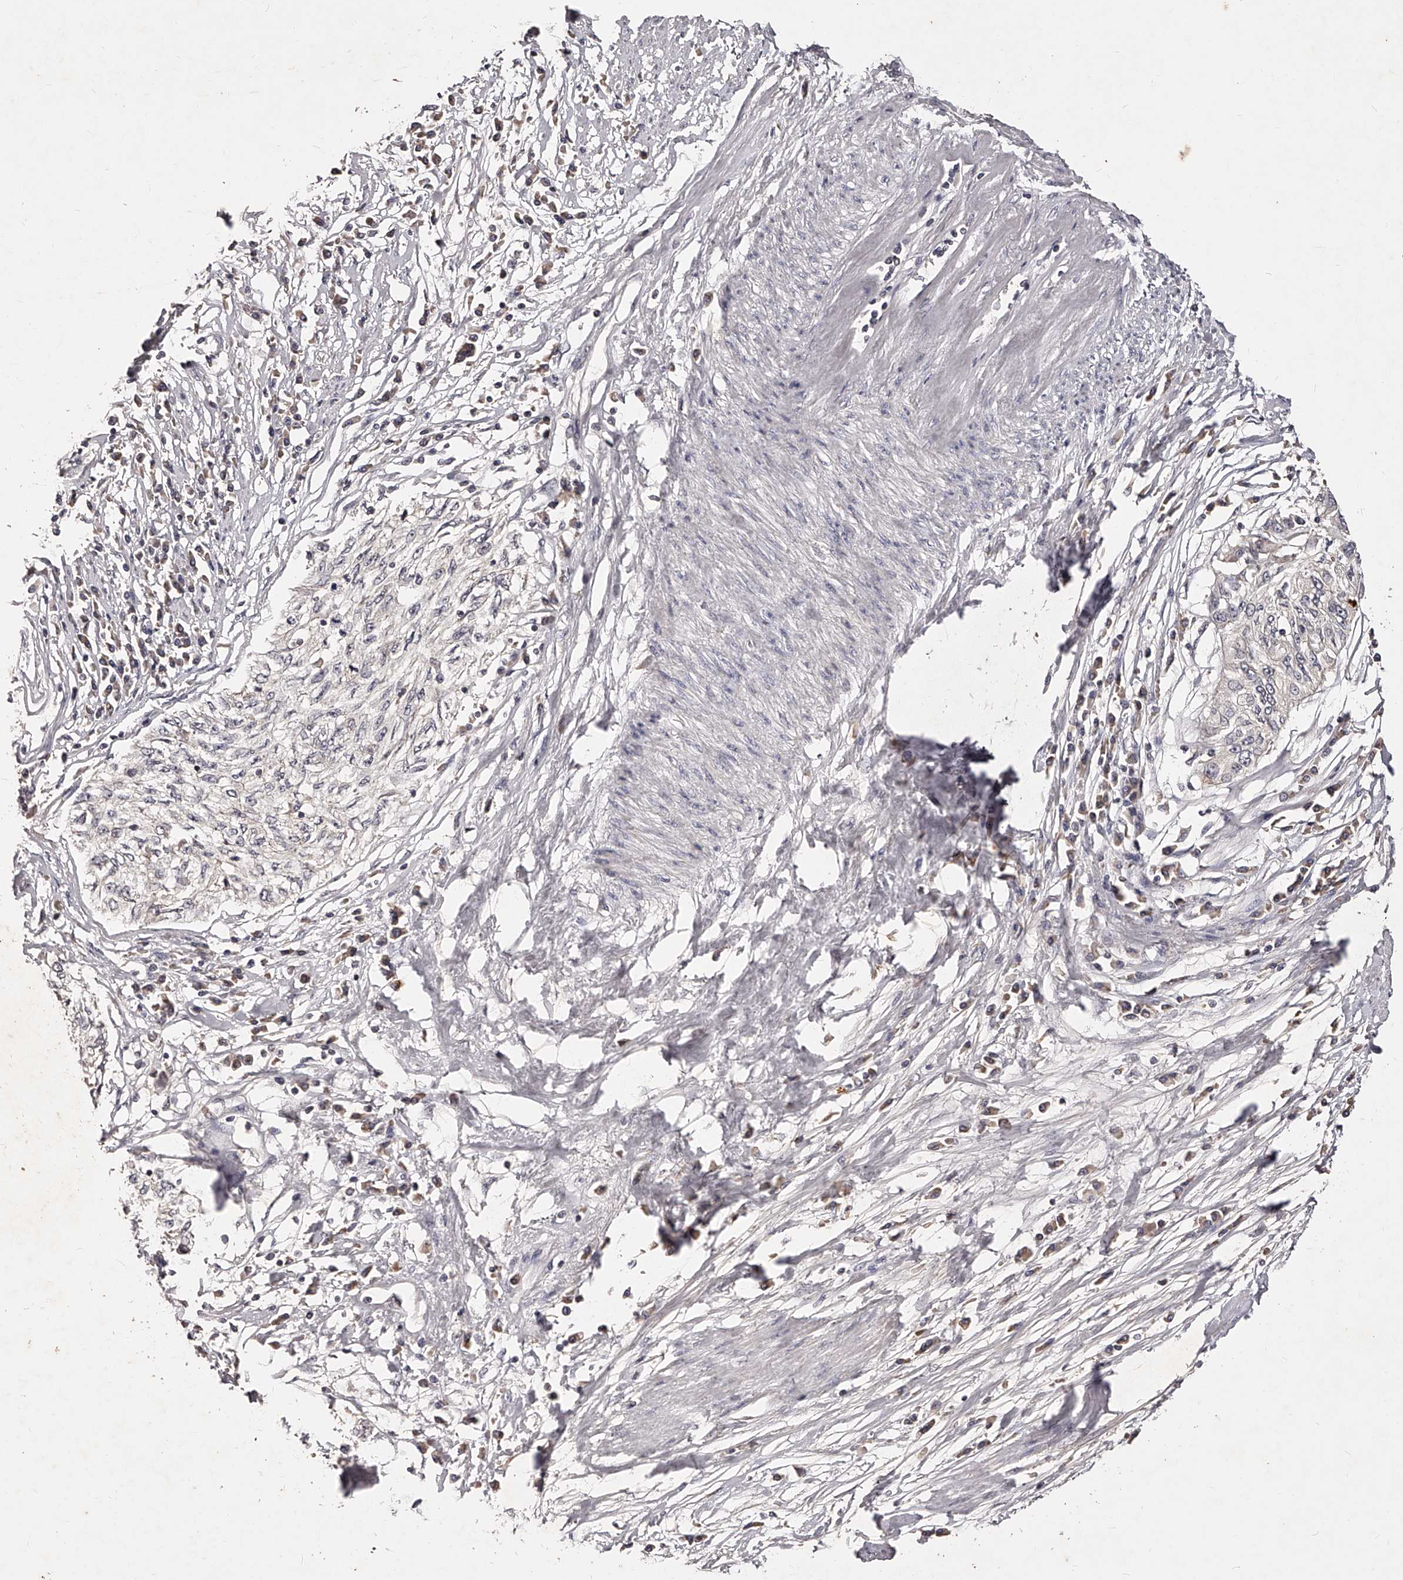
{"staining": {"intensity": "negative", "quantity": "none", "location": "none"}, "tissue": "cervical cancer", "cell_type": "Tumor cells", "image_type": "cancer", "snomed": [{"axis": "morphology", "description": "Squamous cell carcinoma, NOS"}, {"axis": "topography", "description": "Cervix"}], "caption": "Tumor cells show no significant positivity in cervical squamous cell carcinoma.", "gene": "PHACTR1", "patient": {"sex": "female", "age": 57}}